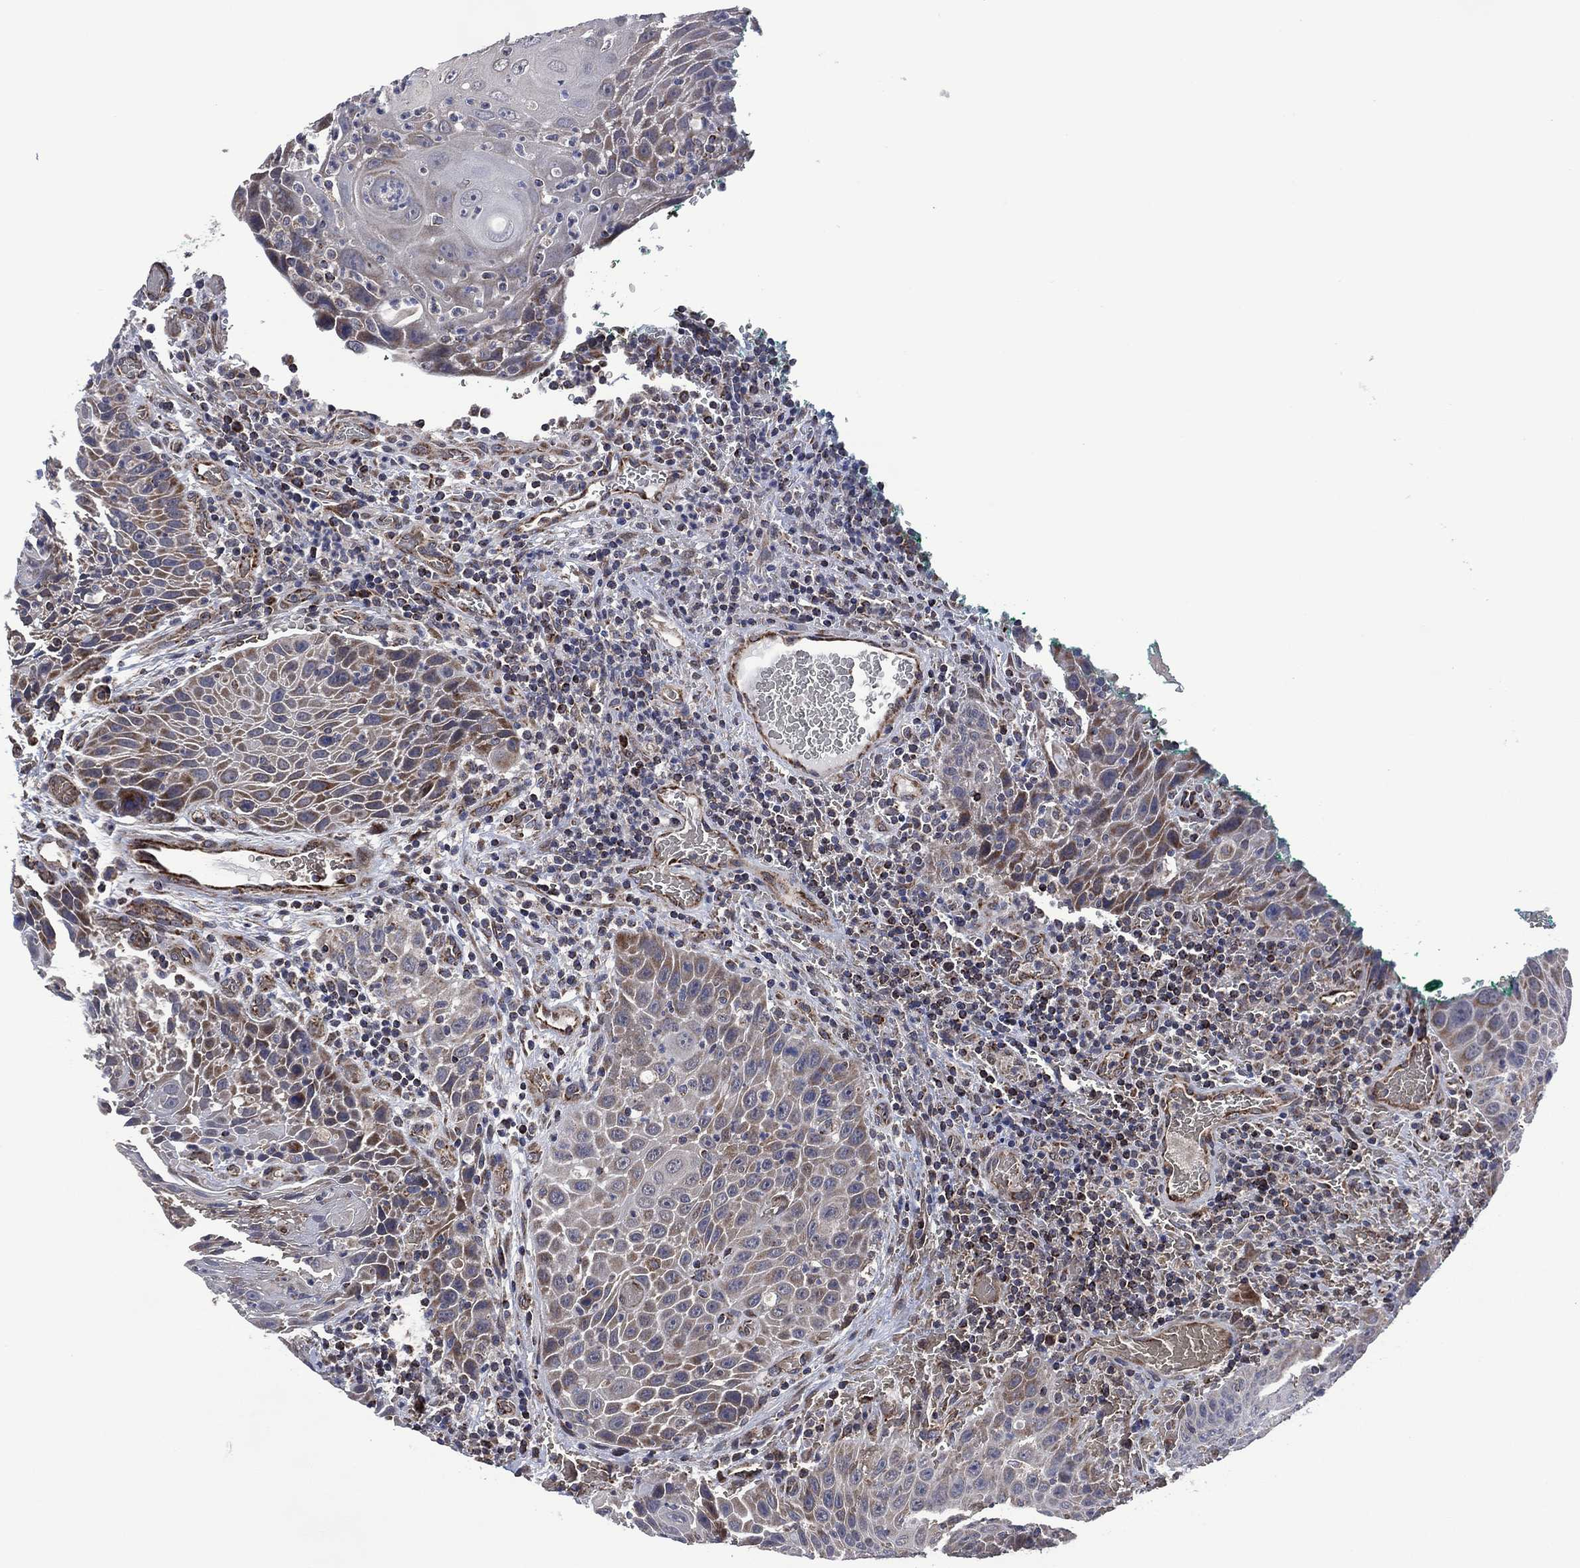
{"staining": {"intensity": "weak", "quantity": "25%-75%", "location": "cytoplasmic/membranous"}, "tissue": "head and neck cancer", "cell_type": "Tumor cells", "image_type": "cancer", "snomed": [{"axis": "morphology", "description": "Squamous cell carcinoma, NOS"}, {"axis": "topography", "description": "Head-Neck"}], "caption": "IHC micrograph of neoplastic tissue: head and neck squamous cell carcinoma stained using immunohistochemistry shows low levels of weak protein expression localized specifically in the cytoplasmic/membranous of tumor cells, appearing as a cytoplasmic/membranous brown color.", "gene": "HTD2", "patient": {"sex": "male", "age": 69}}